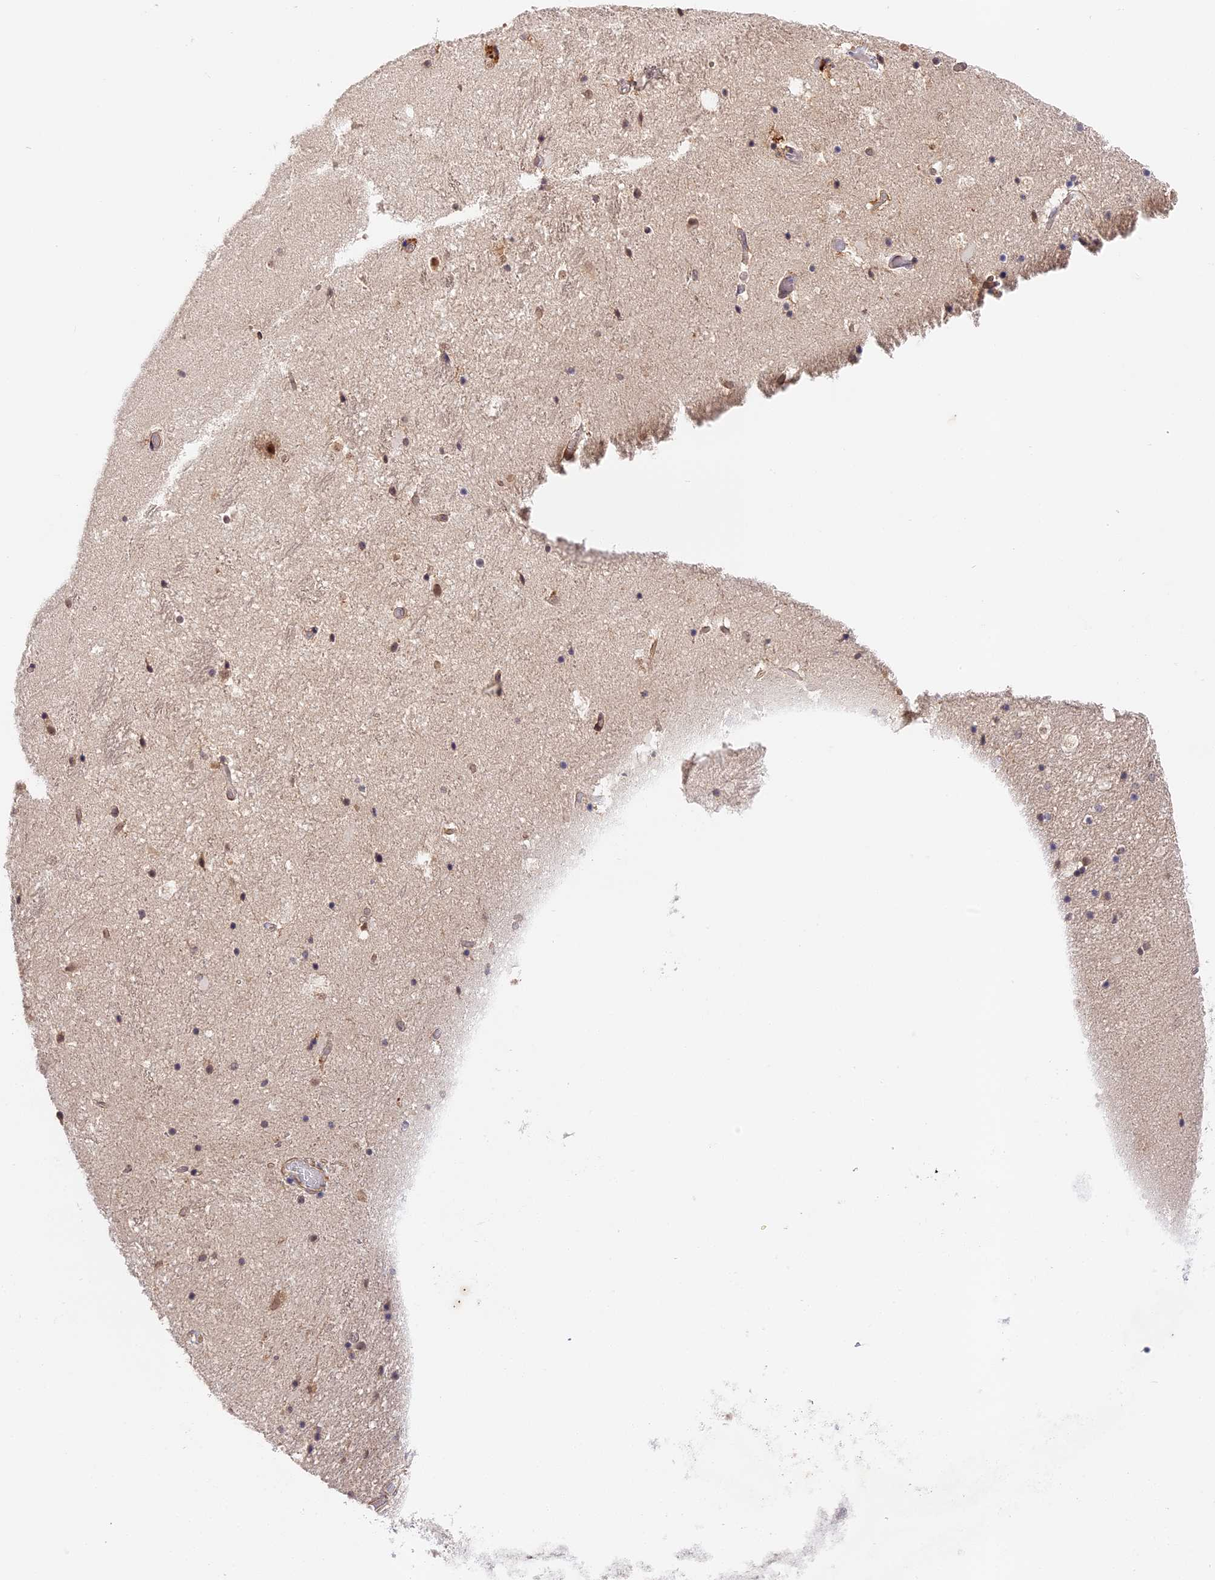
{"staining": {"intensity": "moderate", "quantity": "<25%", "location": "nuclear"}, "tissue": "hippocampus", "cell_type": "Glial cells", "image_type": "normal", "snomed": [{"axis": "morphology", "description": "Normal tissue, NOS"}, {"axis": "topography", "description": "Hippocampus"}], "caption": "Protein analysis of normal hippocampus demonstrates moderate nuclear expression in about <25% of glial cells. (Stains: DAB (3,3'-diaminobenzidine) in brown, nuclei in blue, Microscopy: brightfield microscopy at high magnification).", "gene": "IMPACT", "patient": {"sex": "female", "age": 52}}